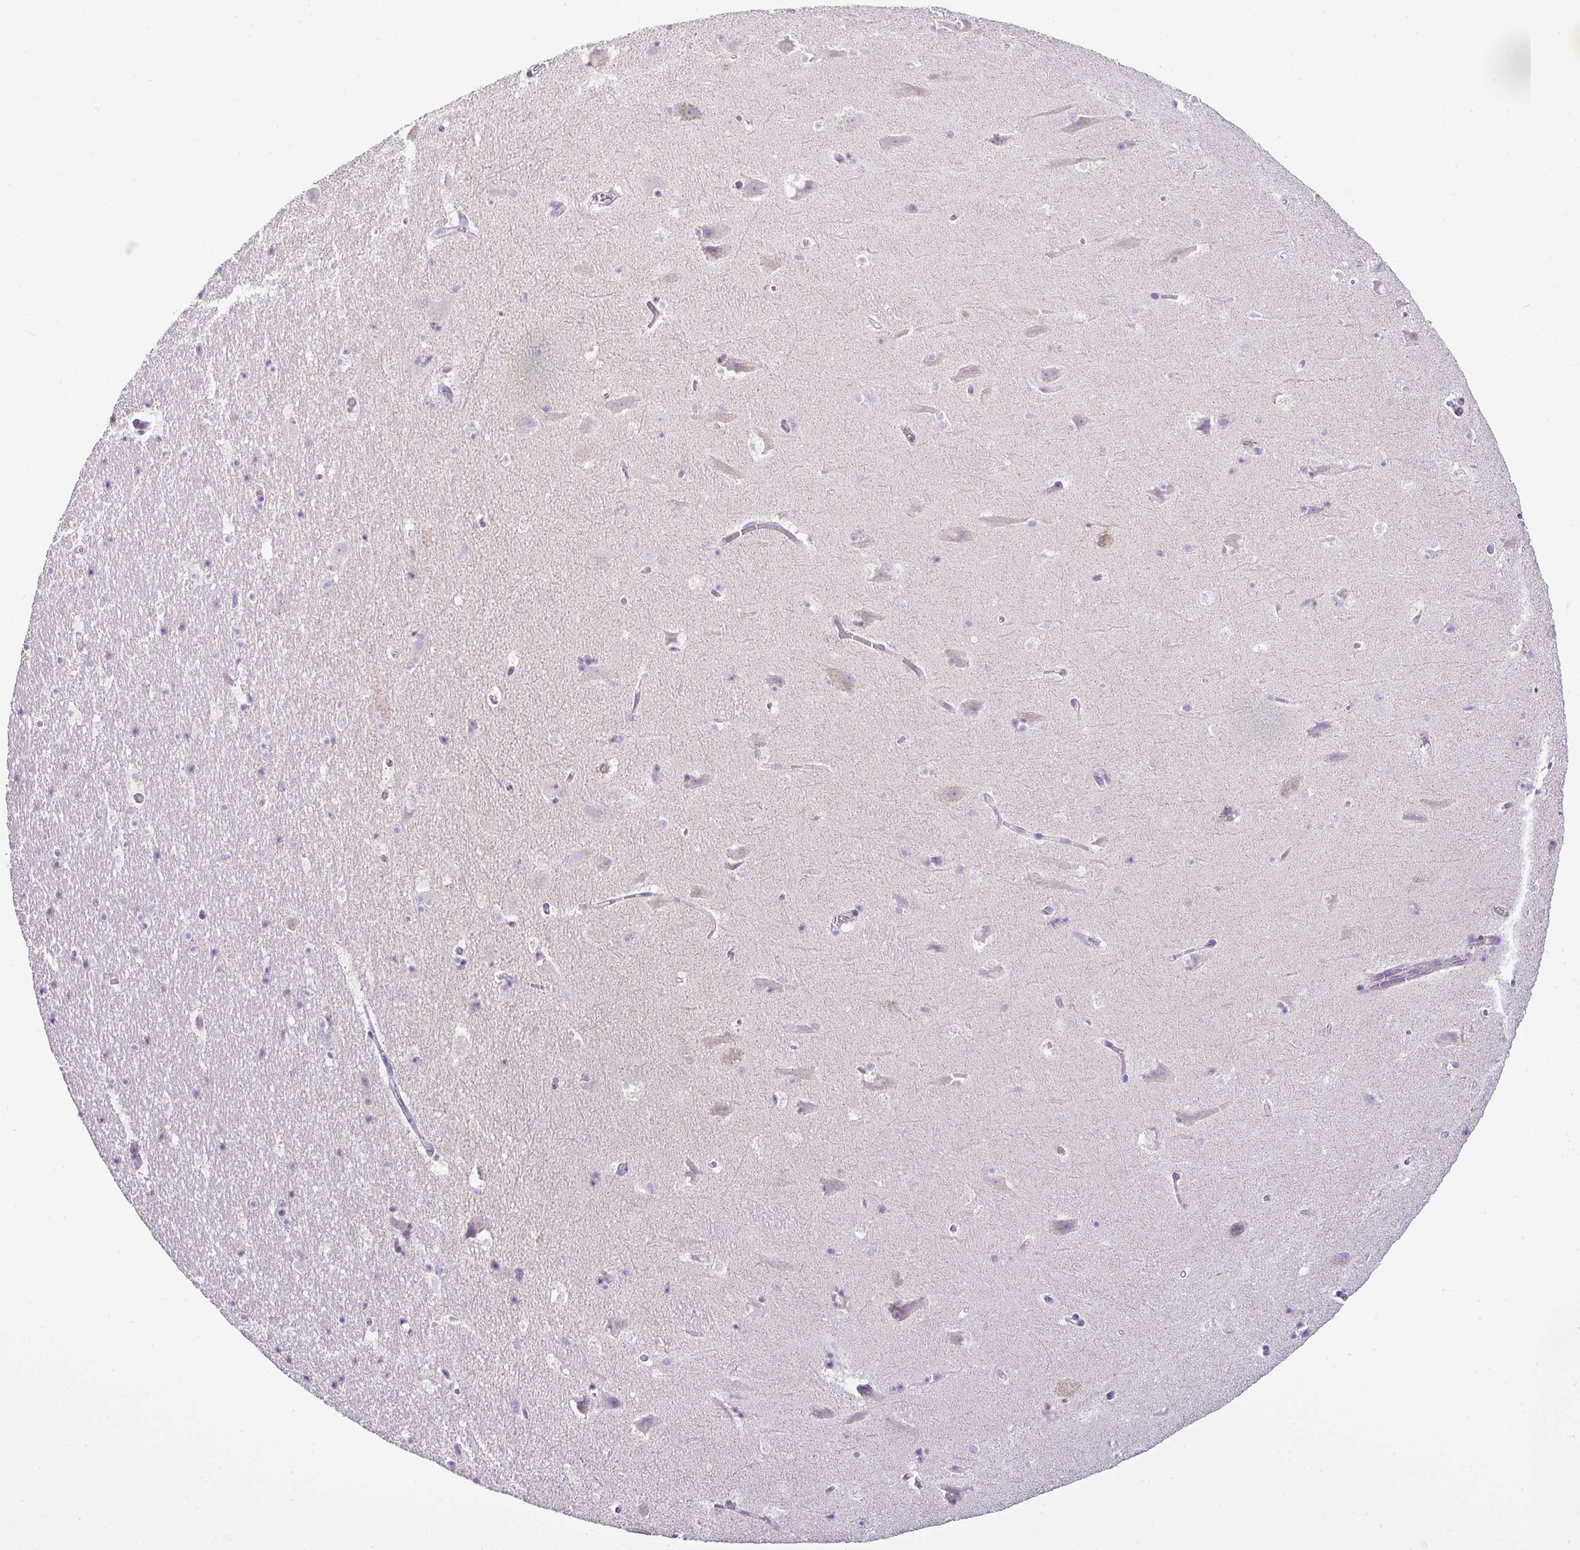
{"staining": {"intensity": "negative", "quantity": "none", "location": "none"}, "tissue": "hippocampus", "cell_type": "Glial cells", "image_type": "normal", "snomed": [{"axis": "morphology", "description": "Normal tissue, NOS"}, {"axis": "topography", "description": "Hippocampus"}], "caption": "Hippocampus stained for a protein using IHC displays no positivity glial cells.", "gene": "PGAP4", "patient": {"sex": "male", "age": 37}}